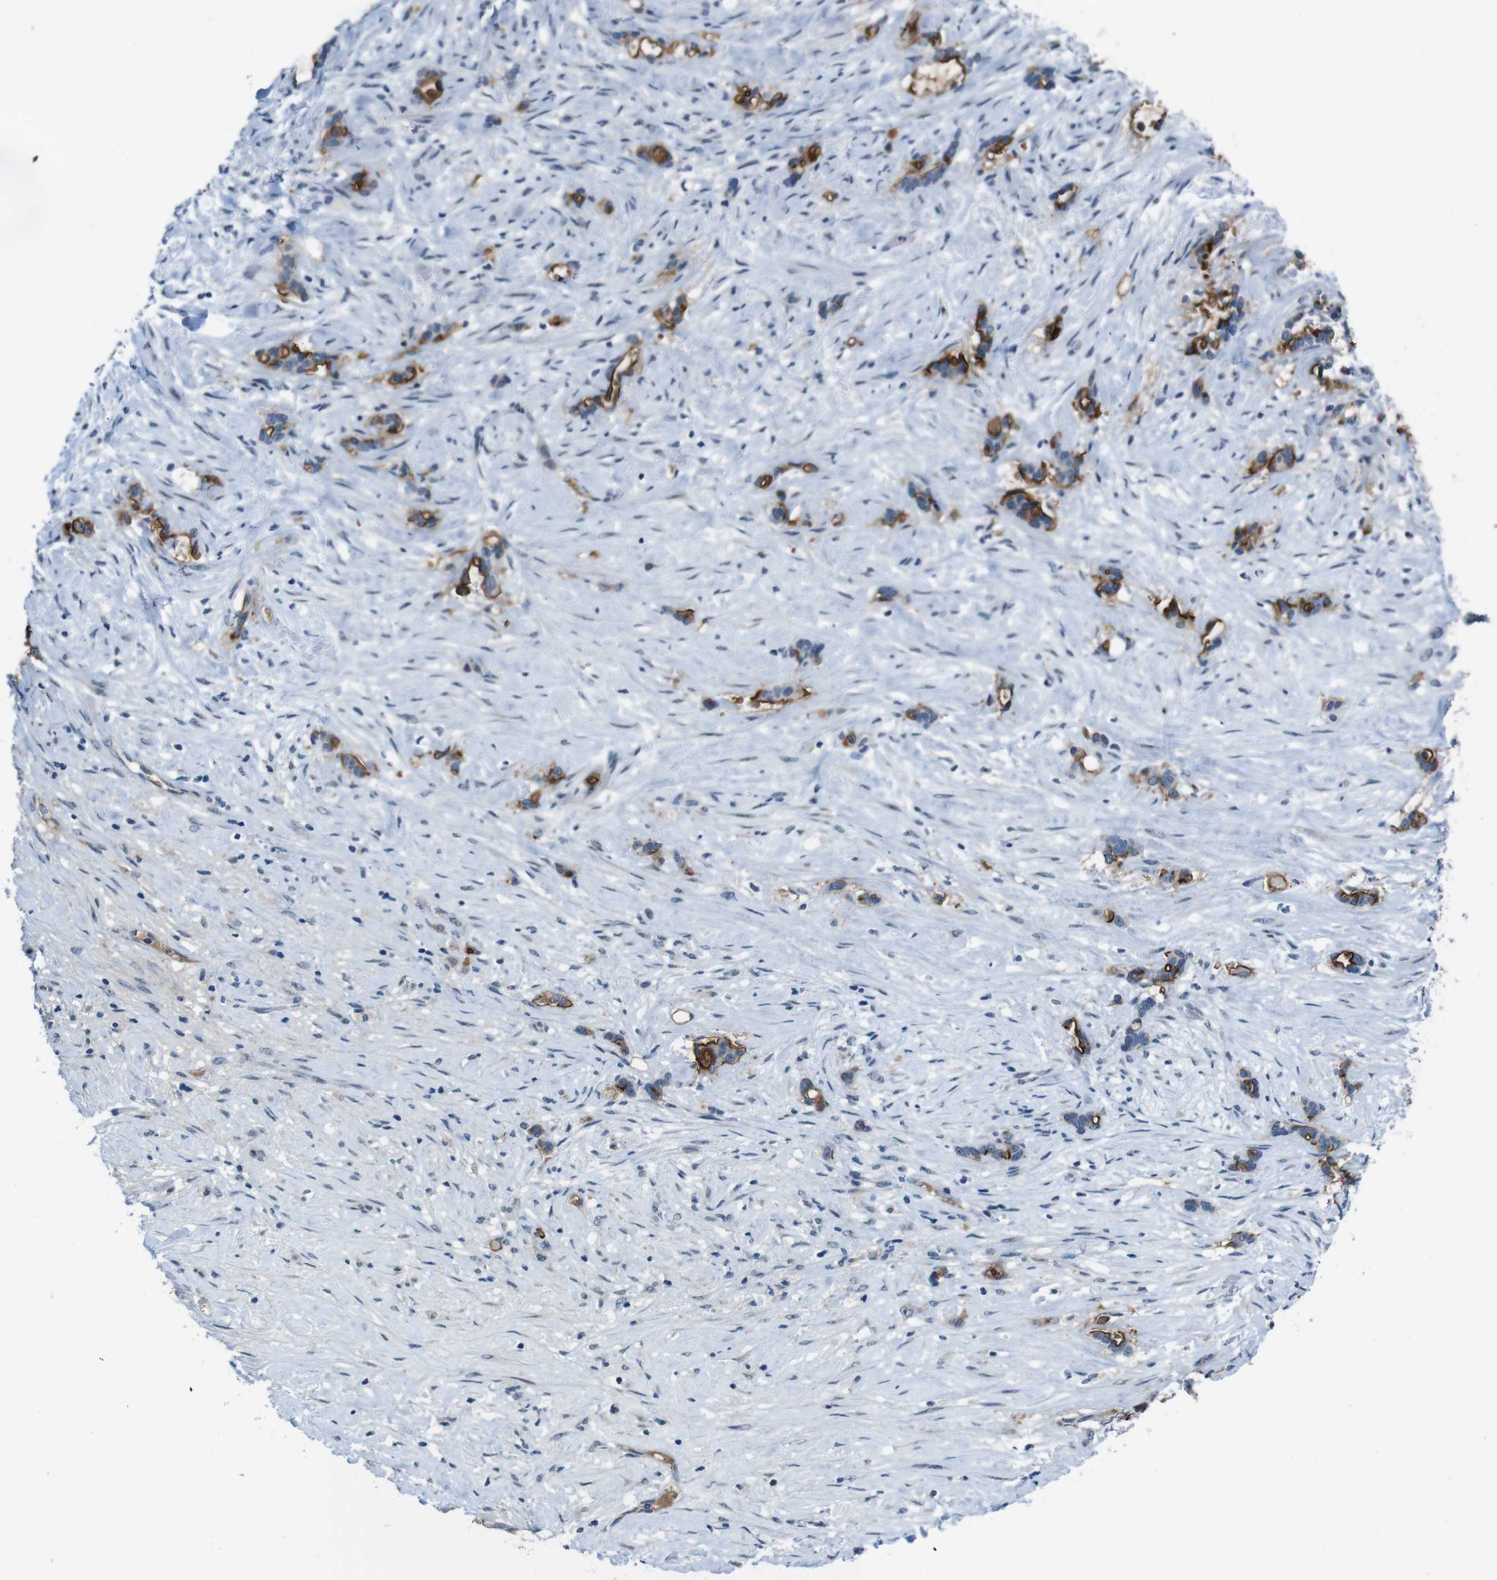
{"staining": {"intensity": "strong", "quantity": ">75%", "location": "cytoplasmic/membranous"}, "tissue": "liver cancer", "cell_type": "Tumor cells", "image_type": "cancer", "snomed": [{"axis": "morphology", "description": "Cholangiocarcinoma"}, {"axis": "topography", "description": "Liver"}], "caption": "Strong cytoplasmic/membranous expression for a protein is present in about >75% of tumor cells of liver cholangiocarcinoma using immunohistochemistry (IHC).", "gene": "CDHR2", "patient": {"sex": "female", "age": 65}}